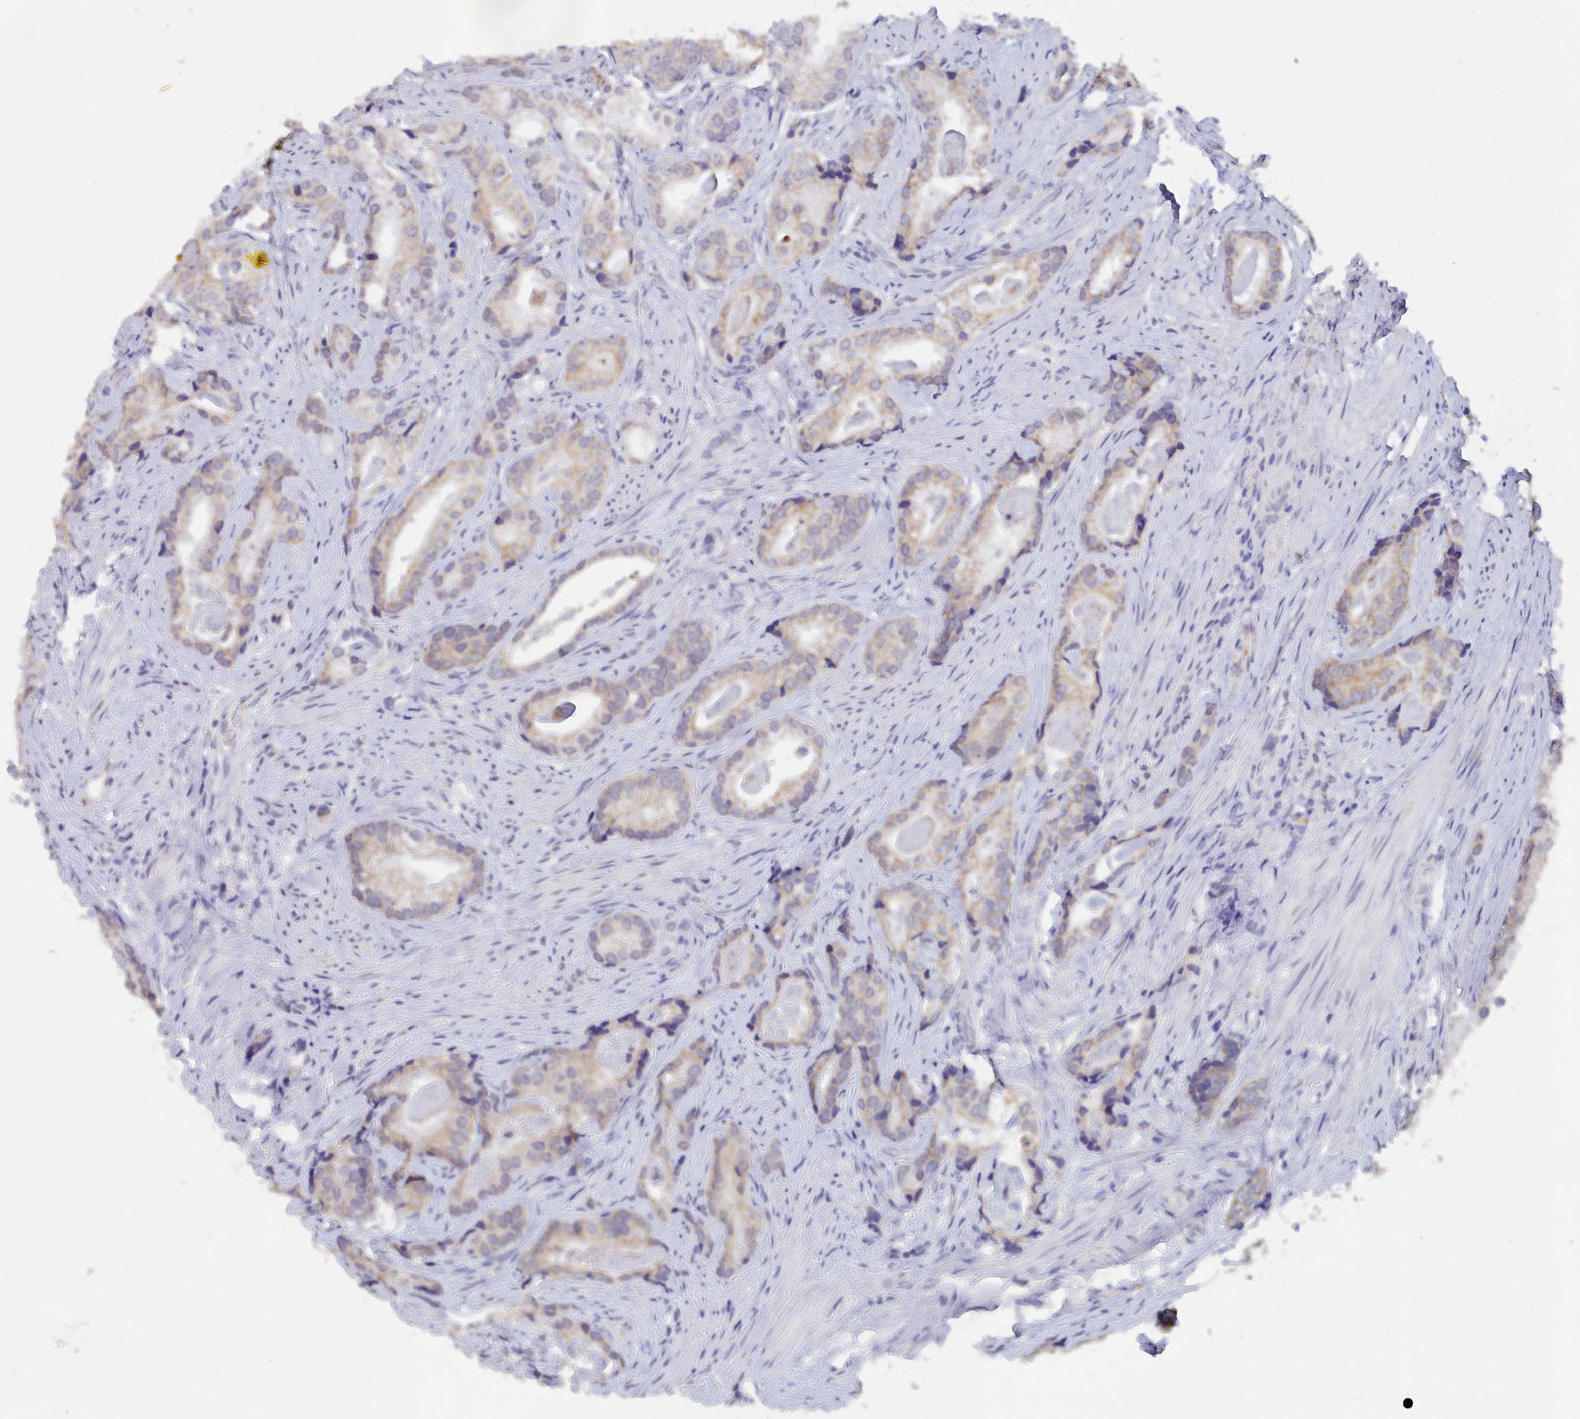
{"staining": {"intensity": "weak", "quantity": "25%-75%", "location": "cytoplasmic/membranous"}, "tissue": "prostate cancer", "cell_type": "Tumor cells", "image_type": "cancer", "snomed": [{"axis": "morphology", "description": "Adenocarcinoma, Low grade"}, {"axis": "topography", "description": "Prostate"}], "caption": "The image exhibits immunohistochemical staining of low-grade adenocarcinoma (prostate). There is weak cytoplasmic/membranous positivity is present in approximately 25%-75% of tumor cells.", "gene": "LRIF1", "patient": {"sex": "male", "age": 71}}